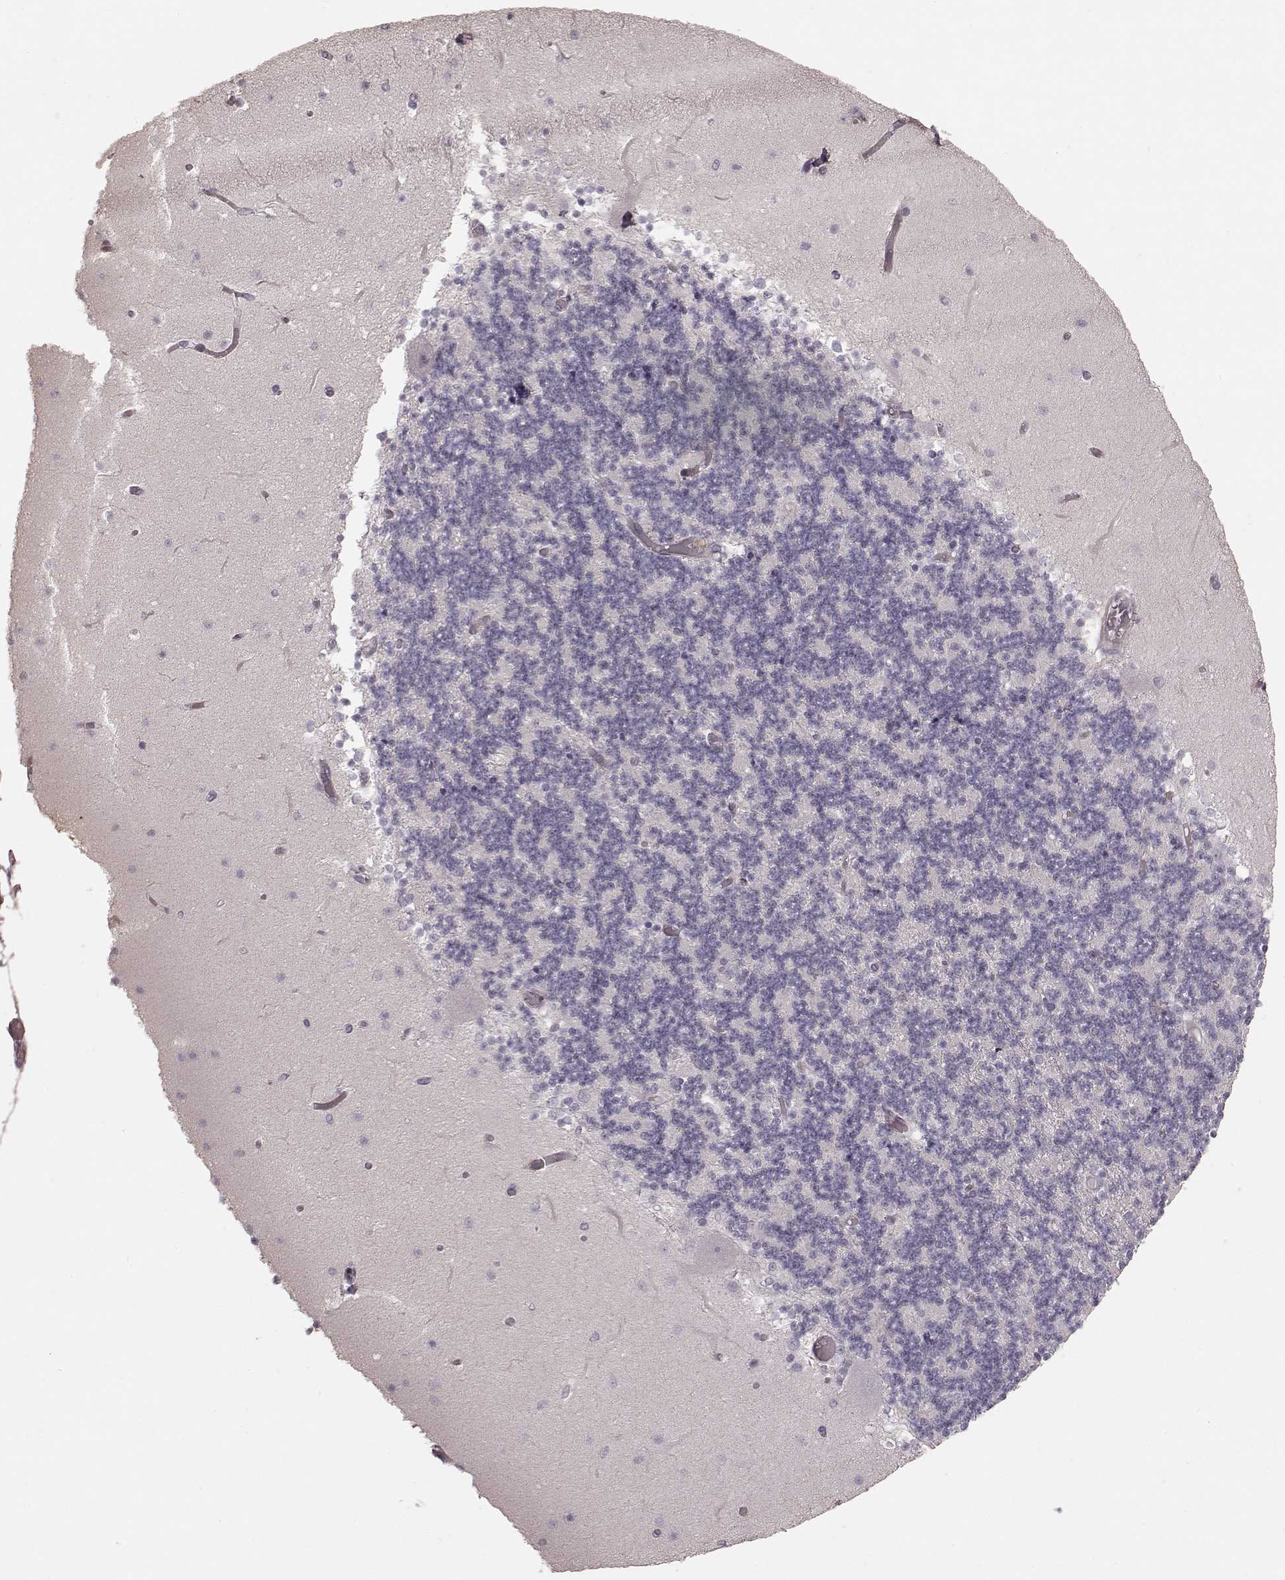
{"staining": {"intensity": "negative", "quantity": "none", "location": "none"}, "tissue": "cerebellum", "cell_type": "Cells in granular layer", "image_type": "normal", "snomed": [{"axis": "morphology", "description": "Normal tissue, NOS"}, {"axis": "topography", "description": "Cerebellum"}], "caption": "Immunohistochemistry (IHC) histopathology image of unremarkable cerebellum: human cerebellum stained with DAB demonstrates no significant protein positivity in cells in granular layer. Nuclei are stained in blue.", "gene": "PRLHR", "patient": {"sex": "female", "age": 28}}